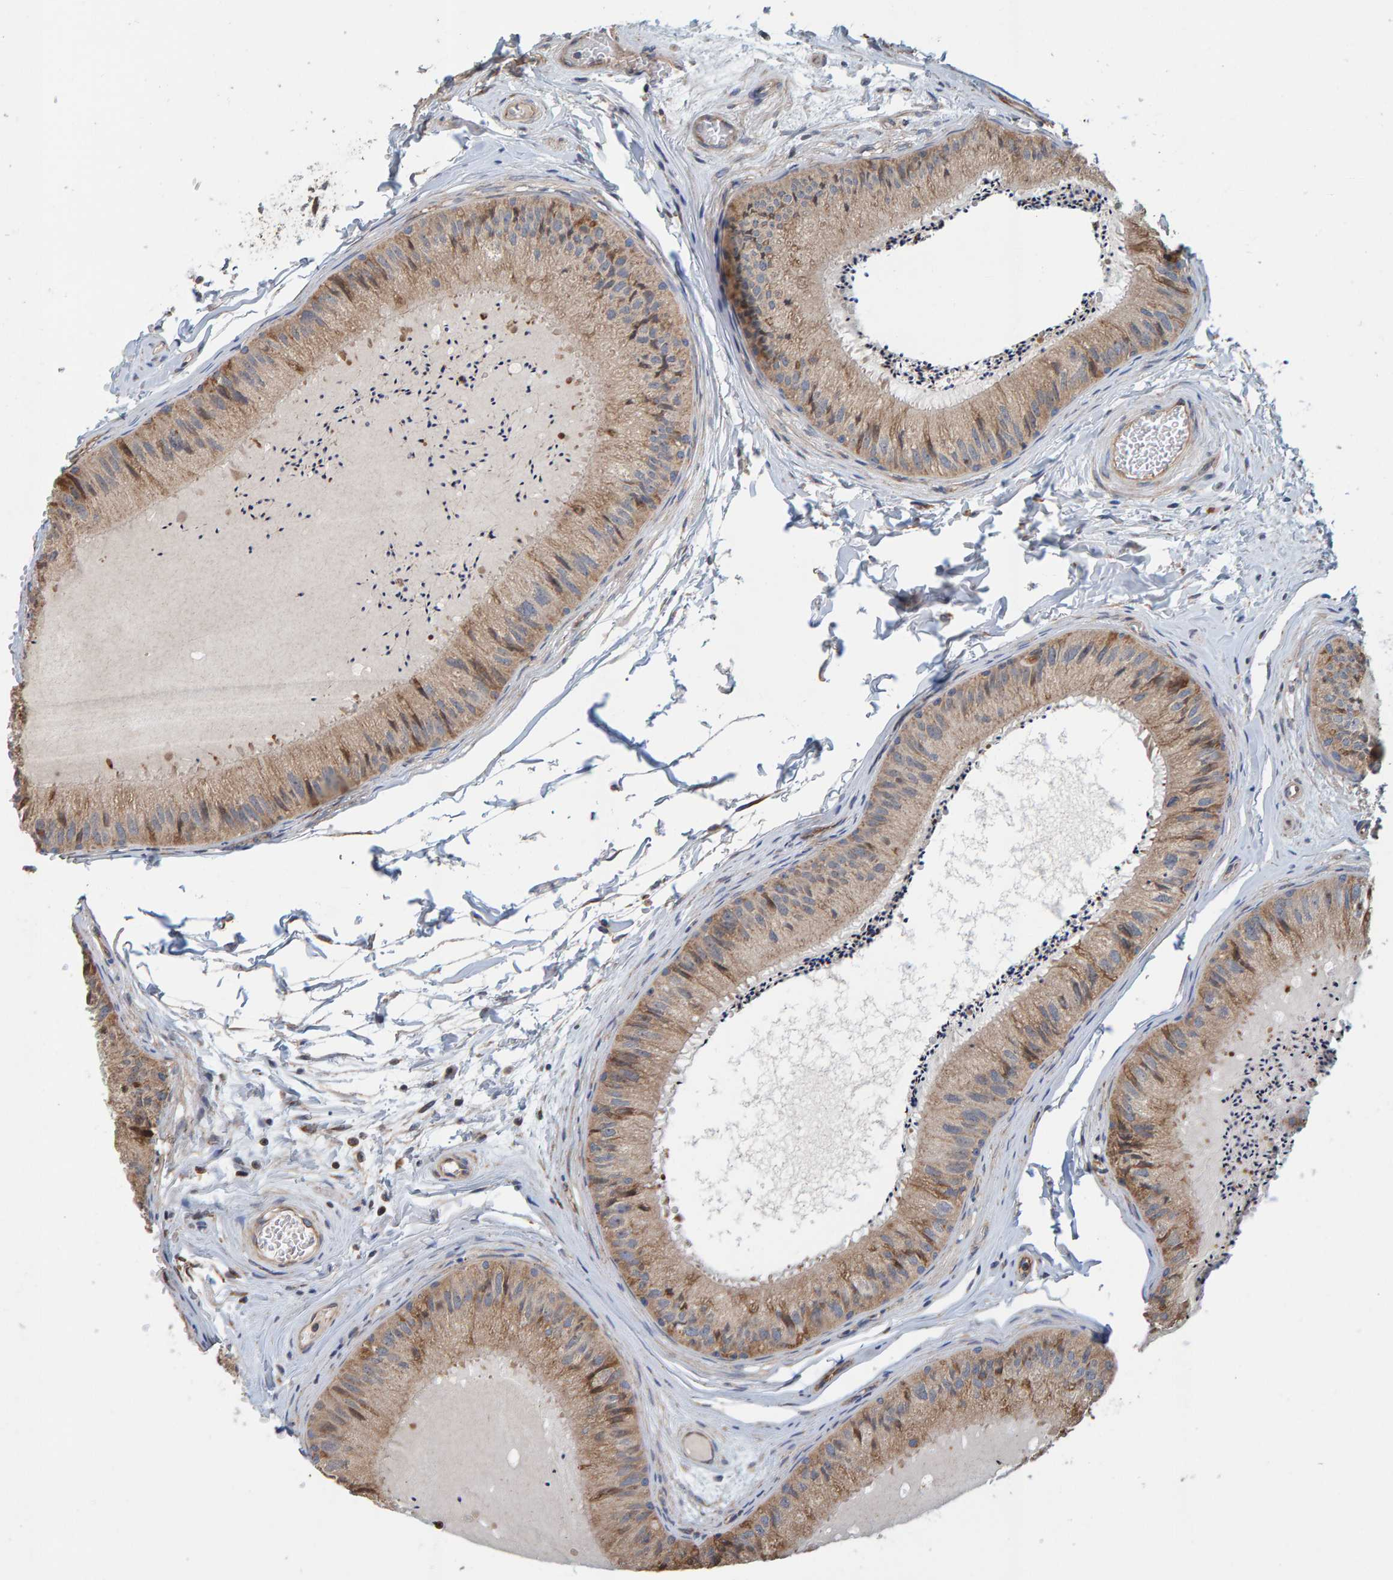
{"staining": {"intensity": "moderate", "quantity": "25%-75%", "location": "cytoplasmic/membranous"}, "tissue": "epididymis", "cell_type": "Glandular cells", "image_type": "normal", "snomed": [{"axis": "morphology", "description": "Normal tissue, NOS"}, {"axis": "topography", "description": "Epididymis"}], "caption": "Human epididymis stained with a brown dye shows moderate cytoplasmic/membranous positive positivity in about 25%-75% of glandular cells.", "gene": "MRPL45", "patient": {"sex": "male", "age": 31}}